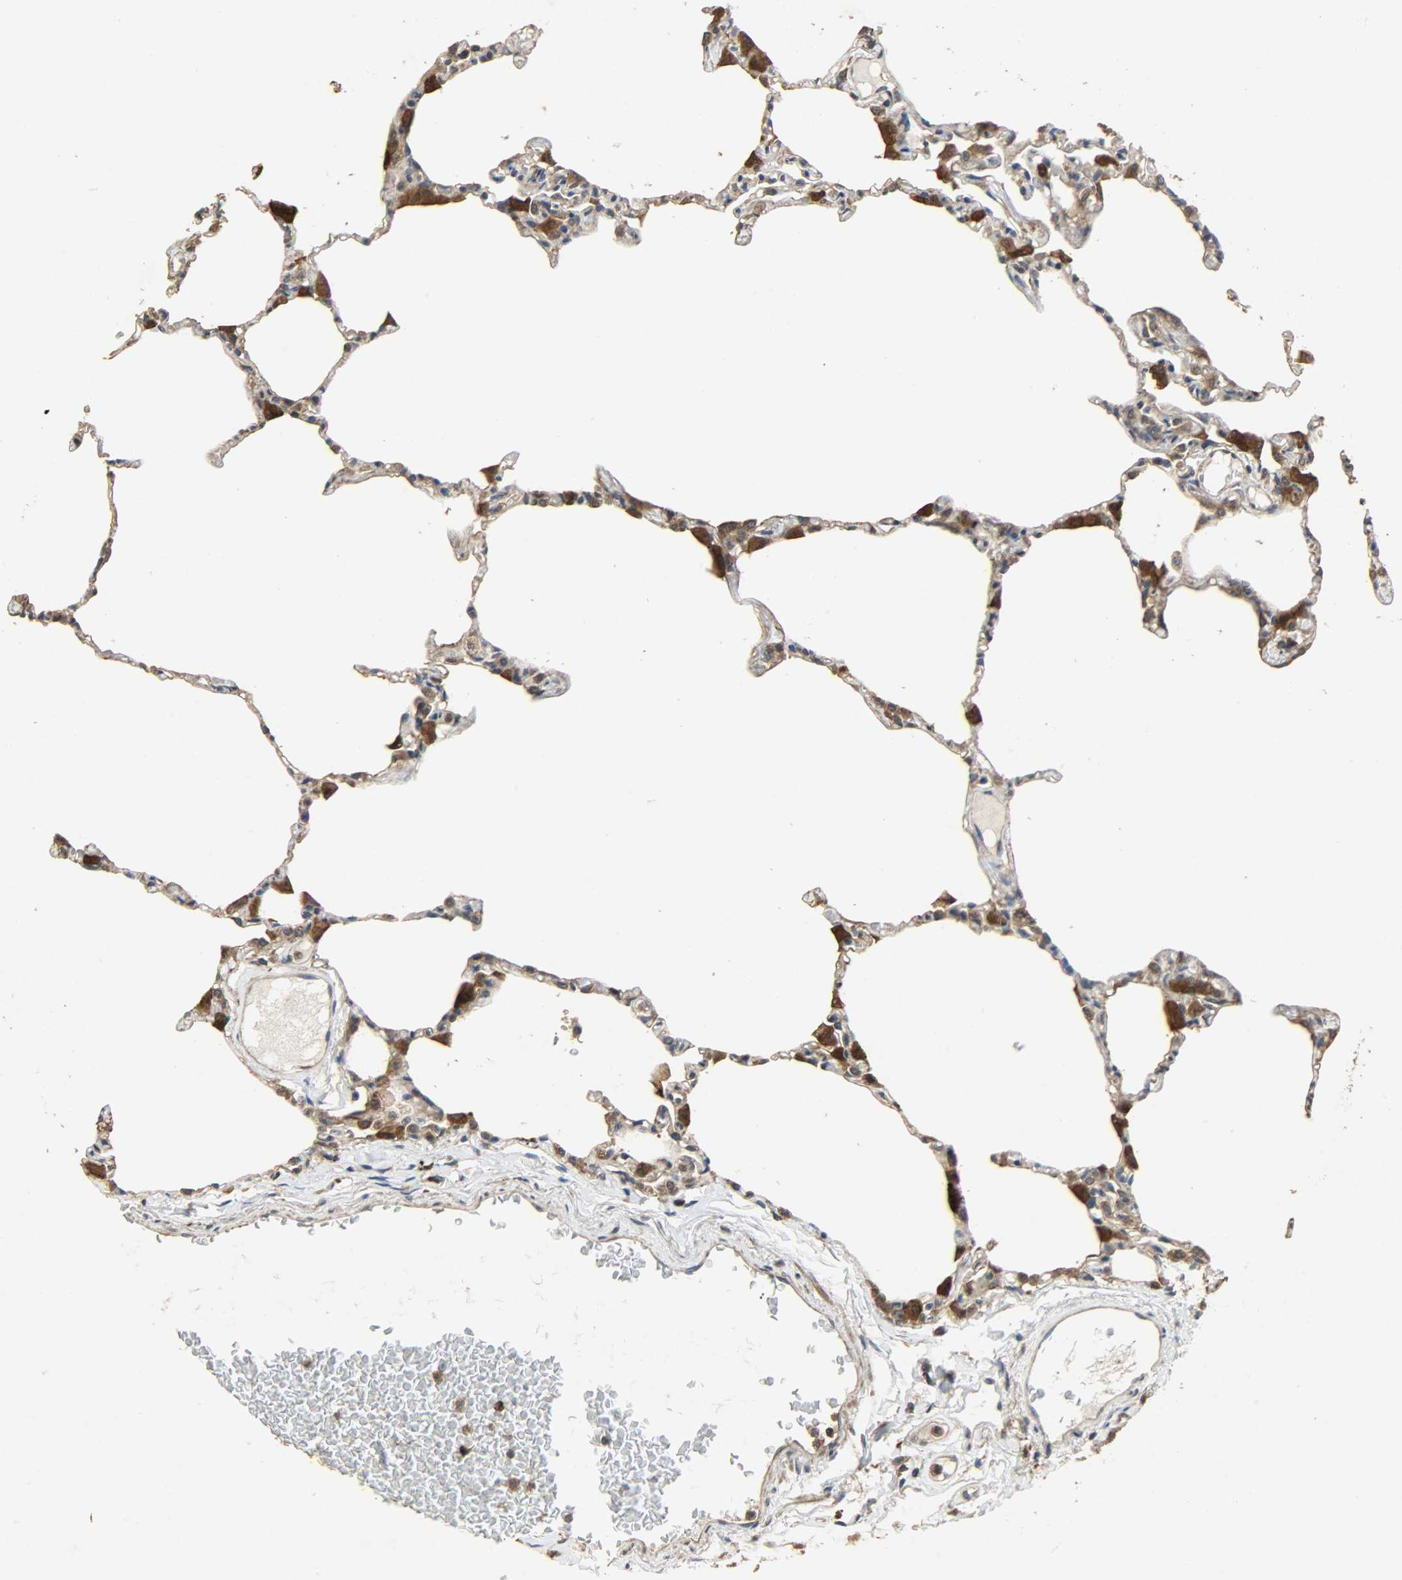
{"staining": {"intensity": "moderate", "quantity": ">75%", "location": "cytoplasmic/membranous"}, "tissue": "lung", "cell_type": "Alveolar cells", "image_type": "normal", "snomed": [{"axis": "morphology", "description": "Normal tissue, NOS"}, {"axis": "topography", "description": "Lung"}], "caption": "Immunohistochemistry (IHC) photomicrograph of normal human lung stained for a protein (brown), which reveals medium levels of moderate cytoplasmic/membranous expression in about >75% of alveolar cells.", "gene": "CDKN2C", "patient": {"sex": "female", "age": 49}}